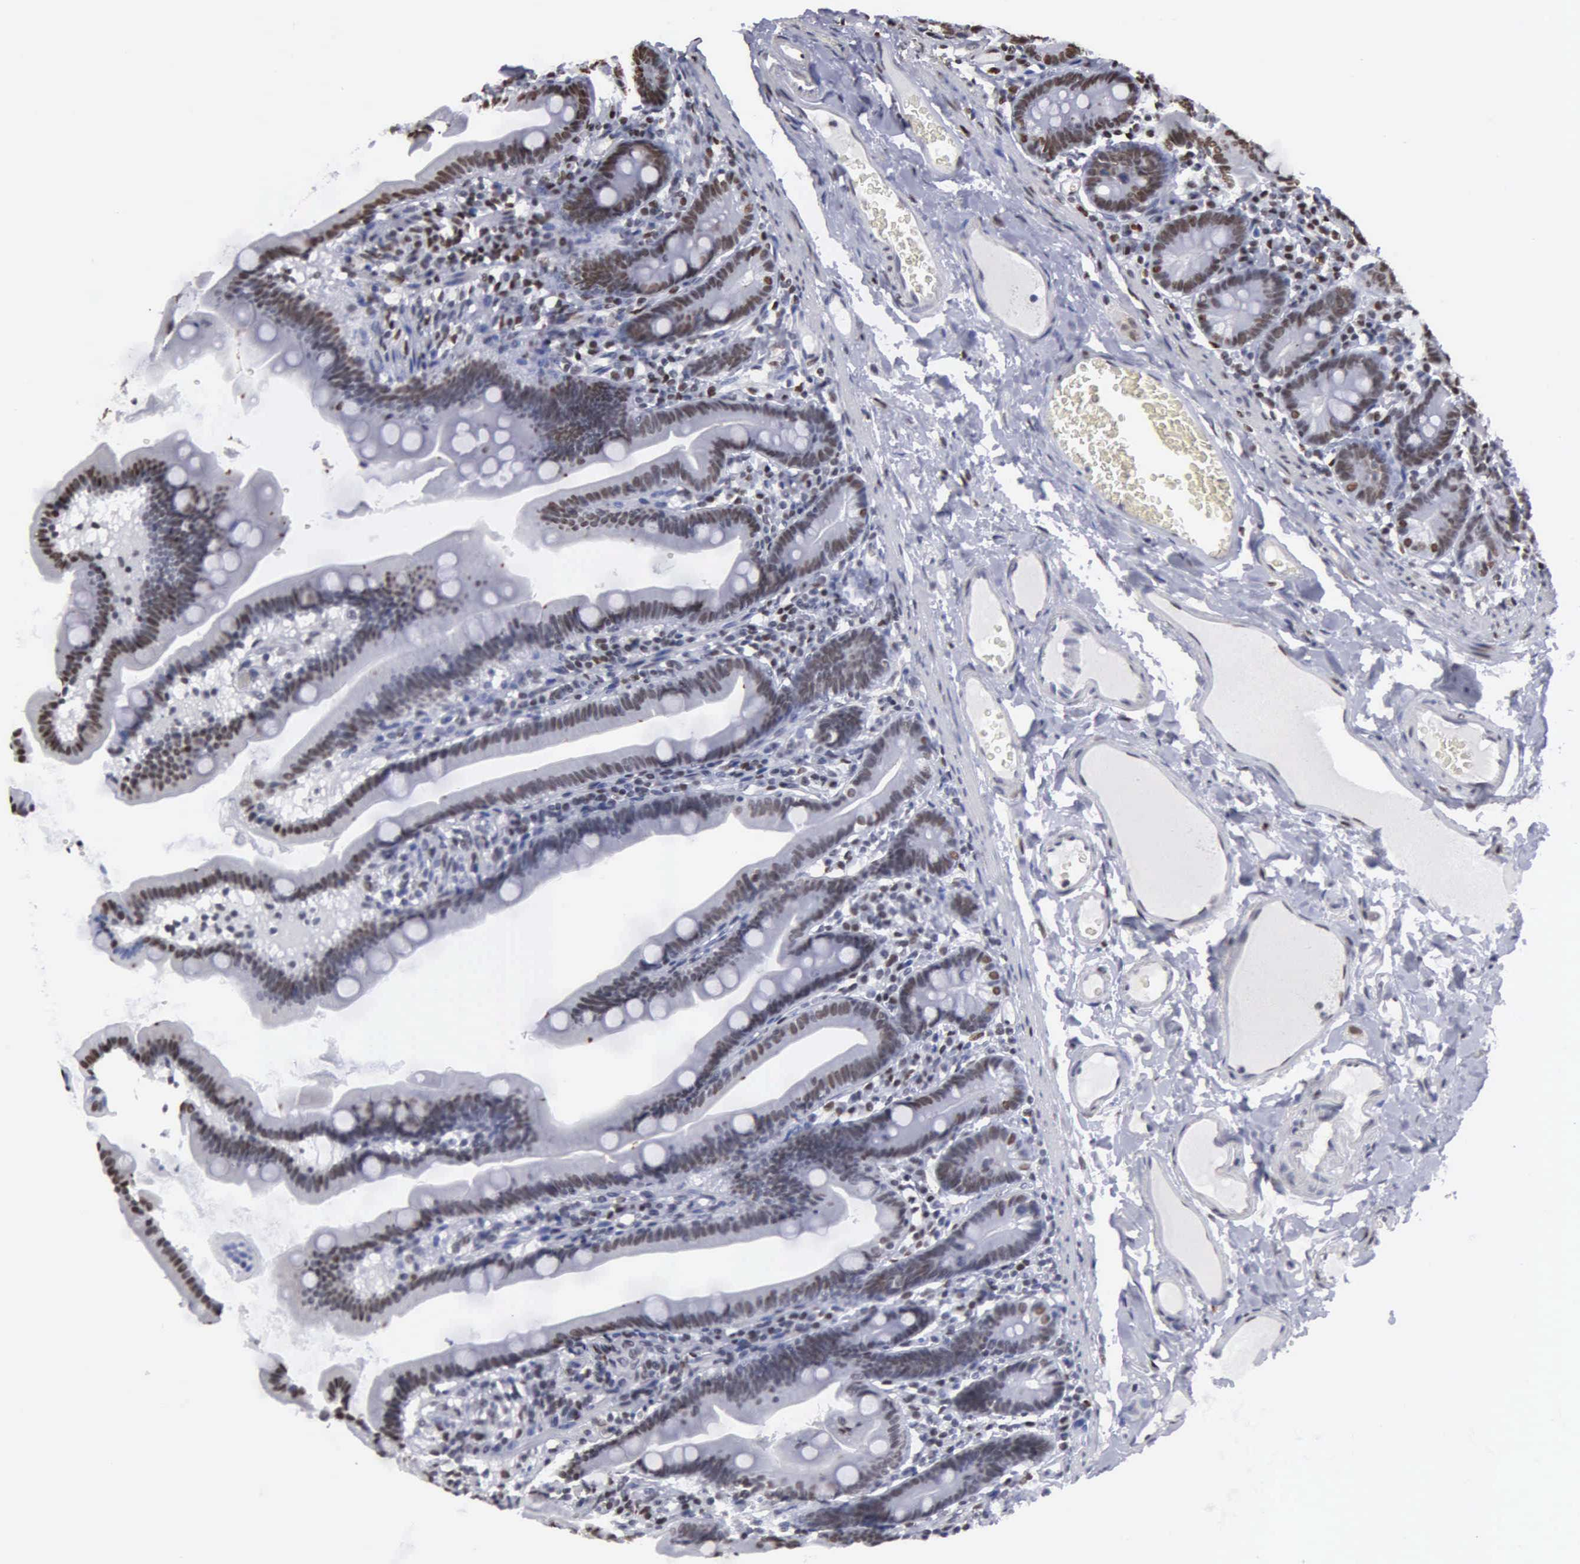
{"staining": {"intensity": "strong", "quantity": ">75%", "location": "nuclear"}, "tissue": "duodenum", "cell_type": "Glandular cells", "image_type": "normal", "snomed": [{"axis": "morphology", "description": "Normal tissue, NOS"}, {"axis": "topography", "description": "Duodenum"}], "caption": "Strong nuclear staining is identified in approximately >75% of glandular cells in benign duodenum.", "gene": "CCNG1", "patient": {"sex": "female", "age": 75}}